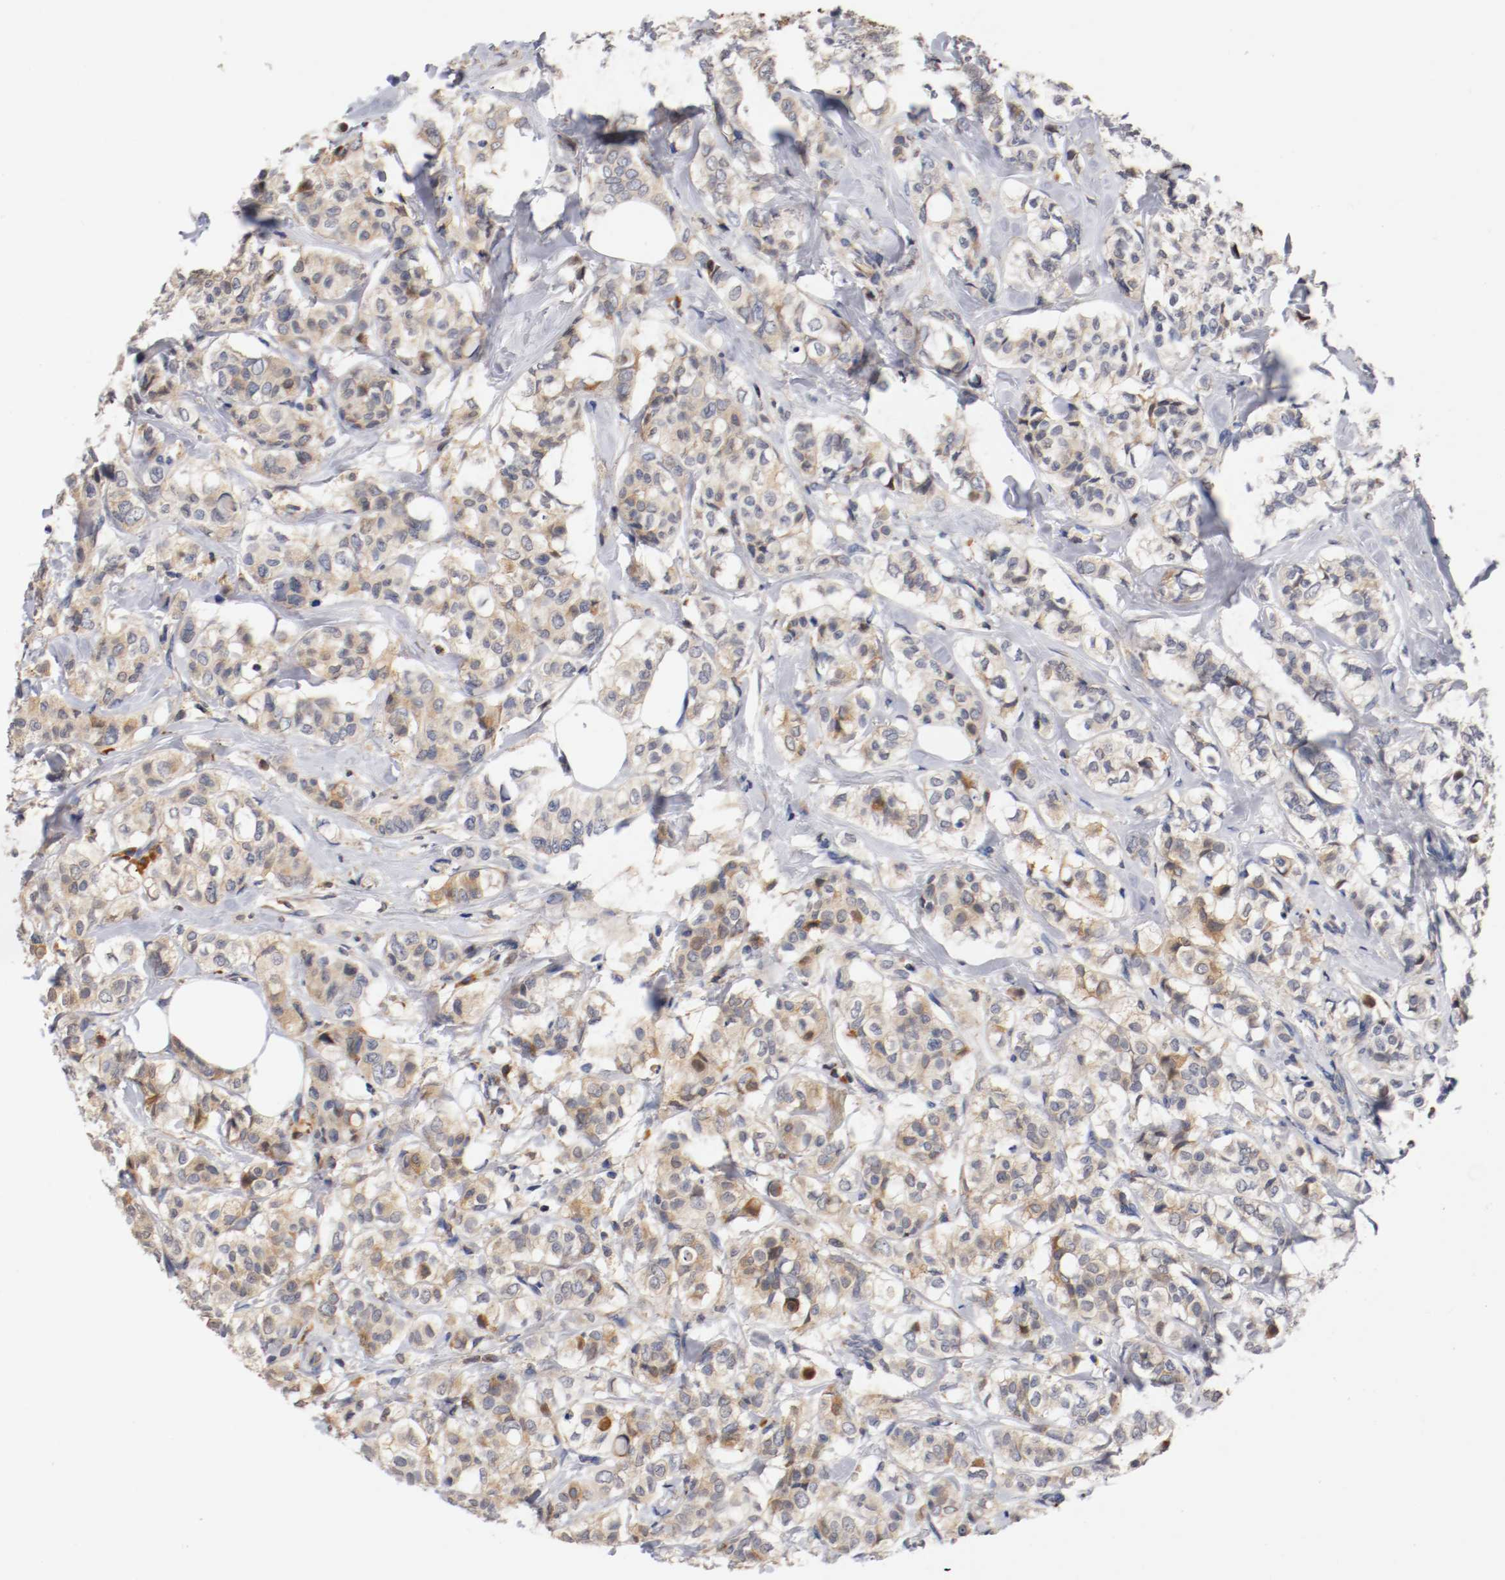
{"staining": {"intensity": "weak", "quantity": ">75%", "location": "cytoplasmic/membranous"}, "tissue": "breast cancer", "cell_type": "Tumor cells", "image_type": "cancer", "snomed": [{"axis": "morphology", "description": "Lobular carcinoma"}, {"axis": "topography", "description": "Breast"}], "caption": "DAB (3,3'-diaminobenzidine) immunohistochemical staining of breast cancer (lobular carcinoma) demonstrates weak cytoplasmic/membranous protein staining in about >75% of tumor cells.", "gene": "TNFSF13", "patient": {"sex": "female", "age": 60}}